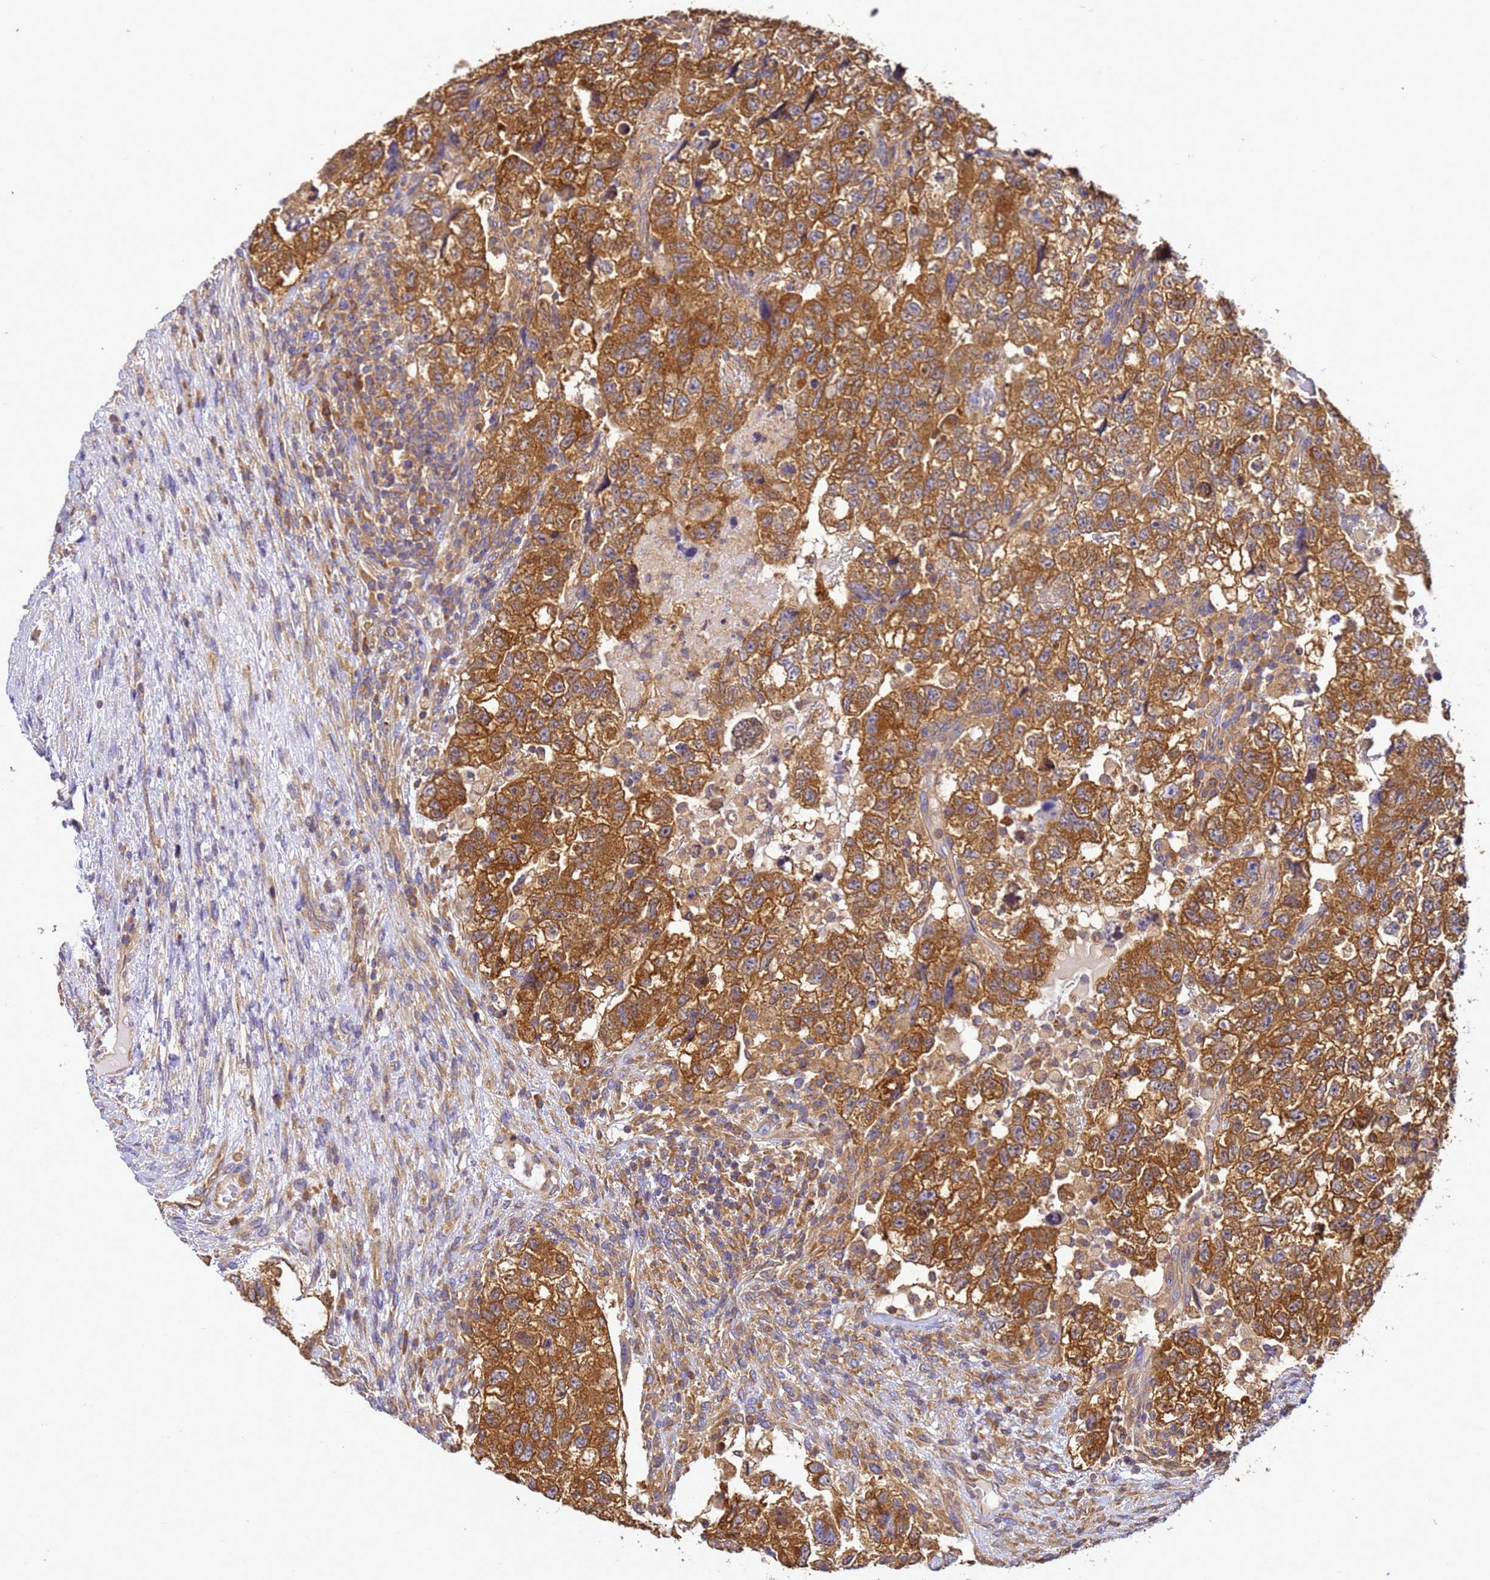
{"staining": {"intensity": "moderate", "quantity": ">75%", "location": "cytoplasmic/membranous"}, "tissue": "testis cancer", "cell_type": "Tumor cells", "image_type": "cancer", "snomed": [{"axis": "morphology", "description": "Normal tissue, NOS"}, {"axis": "morphology", "description": "Carcinoma, Embryonal, NOS"}, {"axis": "topography", "description": "Testis"}], "caption": "Tumor cells reveal medium levels of moderate cytoplasmic/membranous expression in about >75% of cells in human testis cancer. Using DAB (brown) and hematoxylin (blue) stains, captured at high magnification using brightfield microscopy.", "gene": "NARS1", "patient": {"sex": "male", "age": 36}}